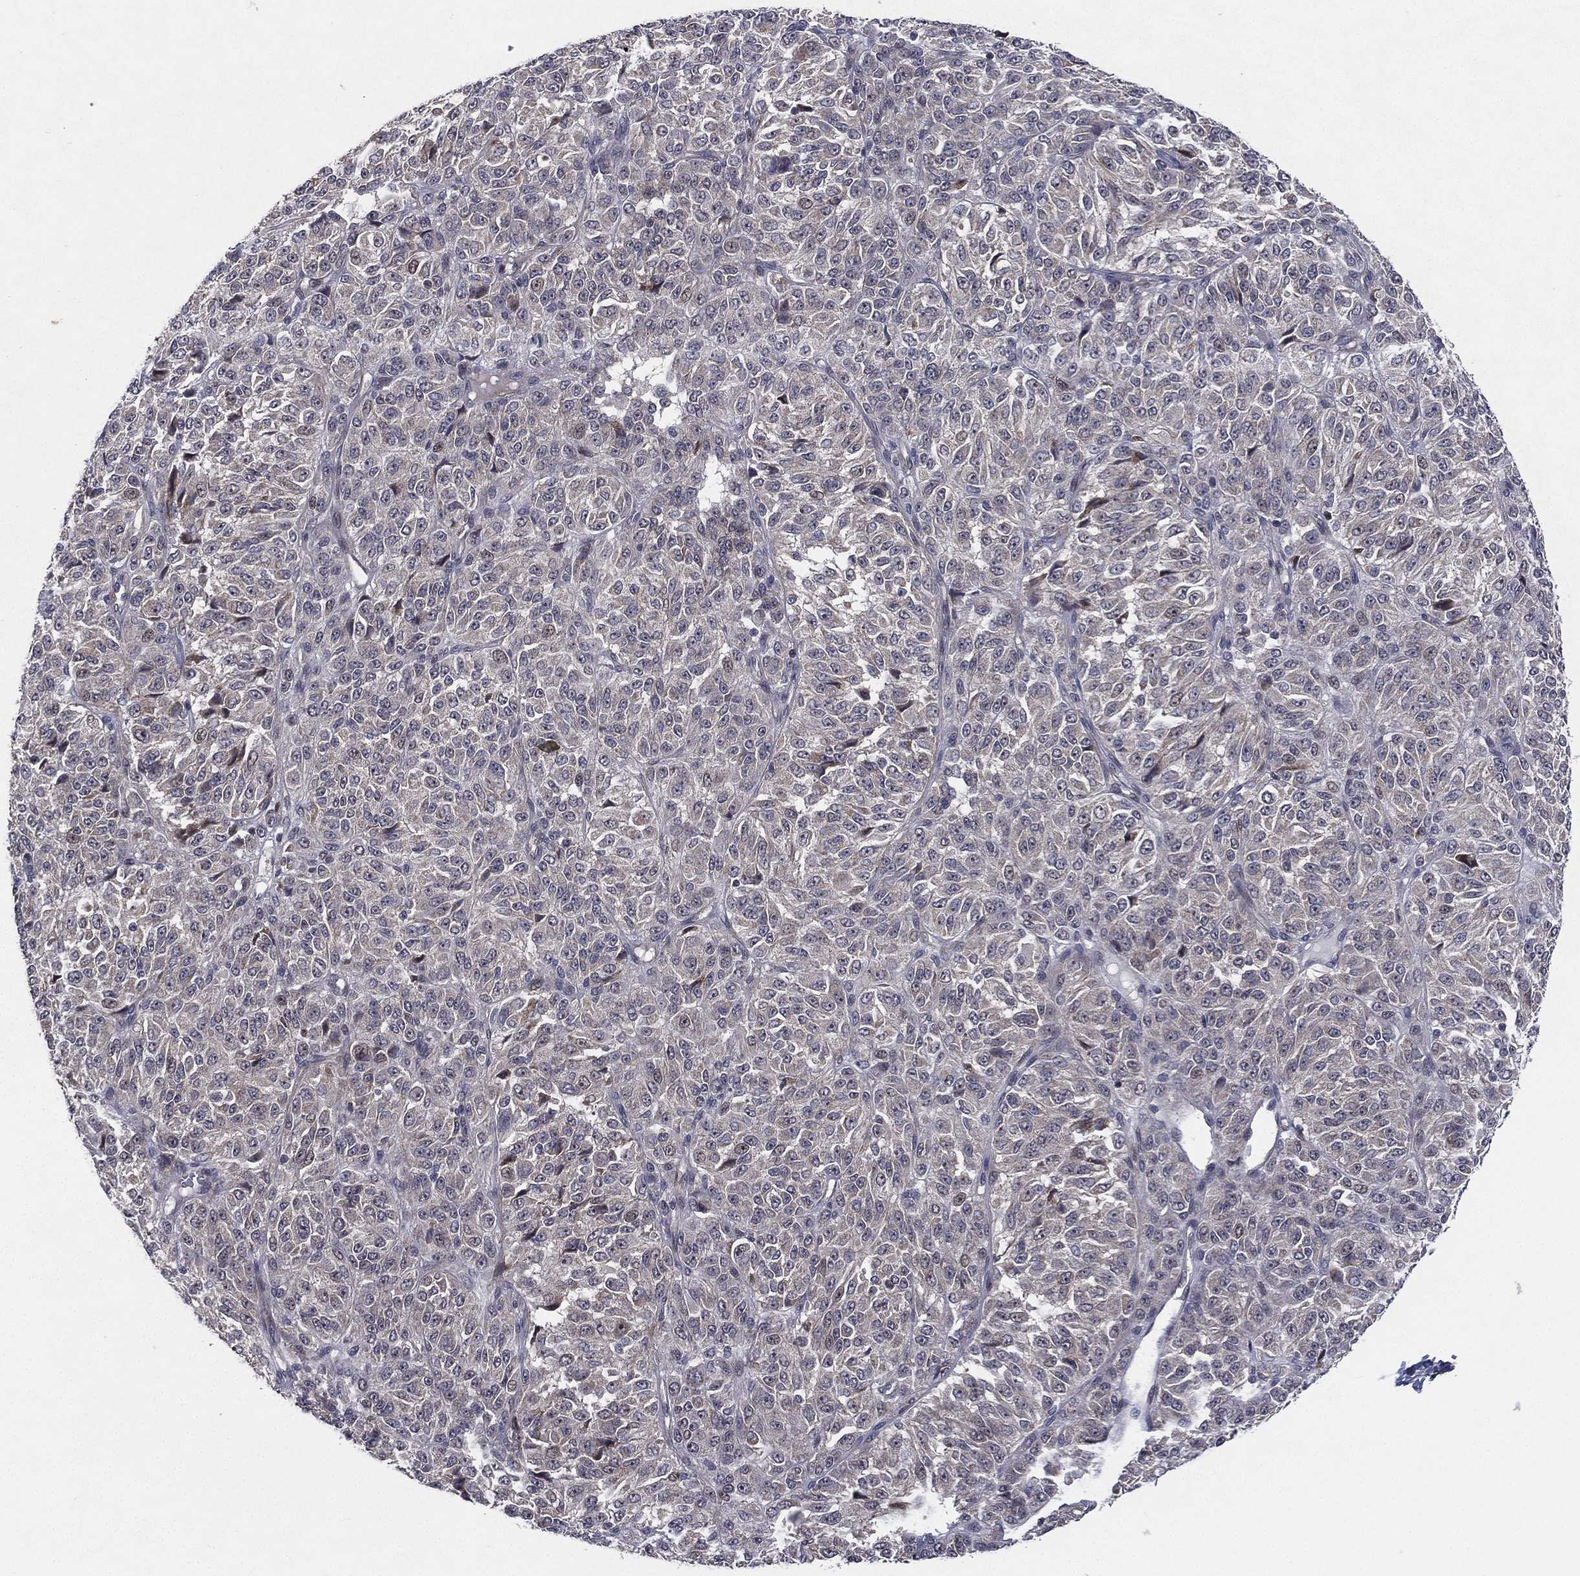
{"staining": {"intensity": "negative", "quantity": "none", "location": "none"}, "tissue": "melanoma", "cell_type": "Tumor cells", "image_type": "cancer", "snomed": [{"axis": "morphology", "description": "Malignant melanoma, Metastatic site"}, {"axis": "topography", "description": "Brain"}], "caption": "This is a image of immunohistochemistry staining of malignant melanoma (metastatic site), which shows no staining in tumor cells. Brightfield microscopy of immunohistochemistry stained with DAB (brown) and hematoxylin (blue), captured at high magnification.", "gene": "KAT14", "patient": {"sex": "female", "age": 56}}